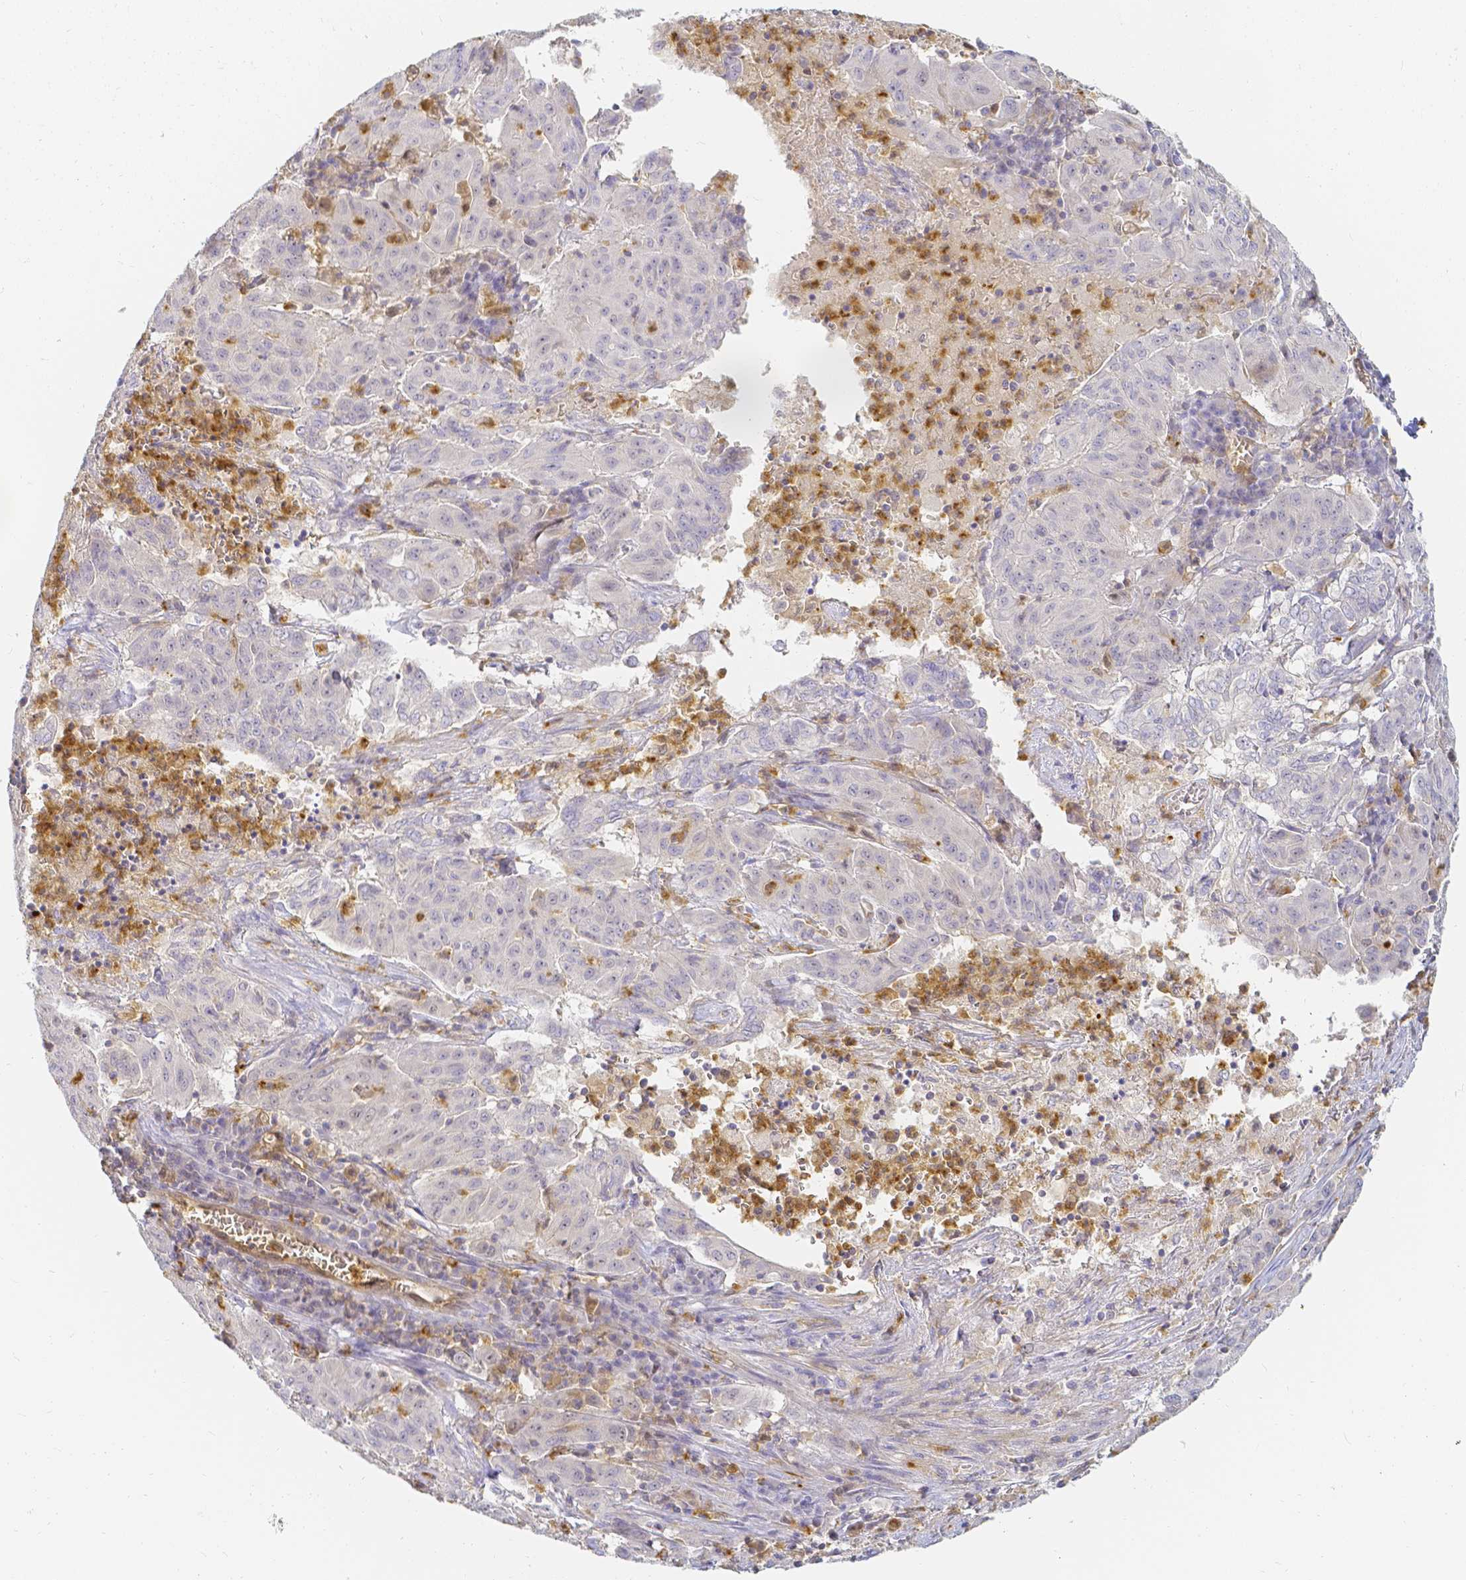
{"staining": {"intensity": "negative", "quantity": "none", "location": "none"}, "tissue": "pancreatic cancer", "cell_type": "Tumor cells", "image_type": "cancer", "snomed": [{"axis": "morphology", "description": "Adenocarcinoma, NOS"}, {"axis": "topography", "description": "Pancreas"}], "caption": "This is a image of IHC staining of pancreatic adenocarcinoma, which shows no staining in tumor cells.", "gene": "KCNH1", "patient": {"sex": "male", "age": 63}}